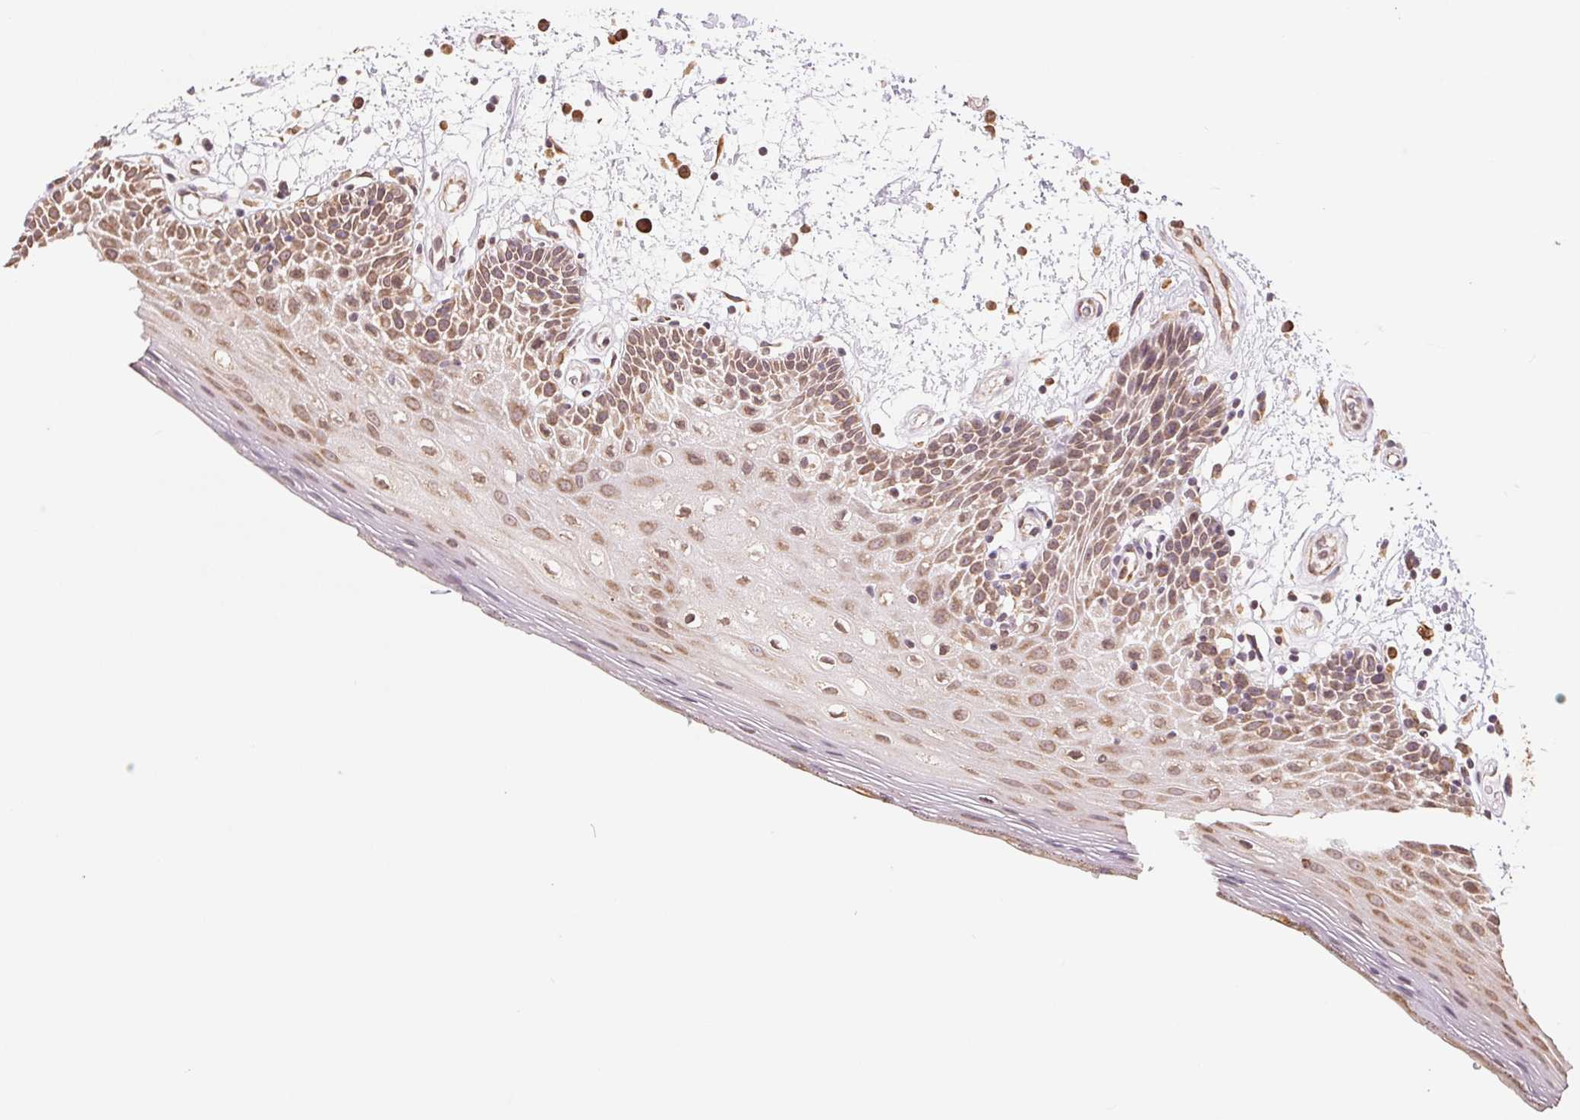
{"staining": {"intensity": "moderate", "quantity": ">75%", "location": "cytoplasmic/membranous"}, "tissue": "oral mucosa", "cell_type": "Squamous epithelial cells", "image_type": "normal", "snomed": [{"axis": "morphology", "description": "Normal tissue, NOS"}, {"axis": "morphology", "description": "Squamous cell carcinoma, NOS"}, {"axis": "topography", "description": "Oral tissue"}, {"axis": "topography", "description": "Head-Neck"}], "caption": "Immunohistochemistry image of benign human oral mucosa stained for a protein (brown), which shows medium levels of moderate cytoplasmic/membranous staining in about >75% of squamous epithelial cells.", "gene": "RPN1", "patient": {"sex": "male", "age": 52}}